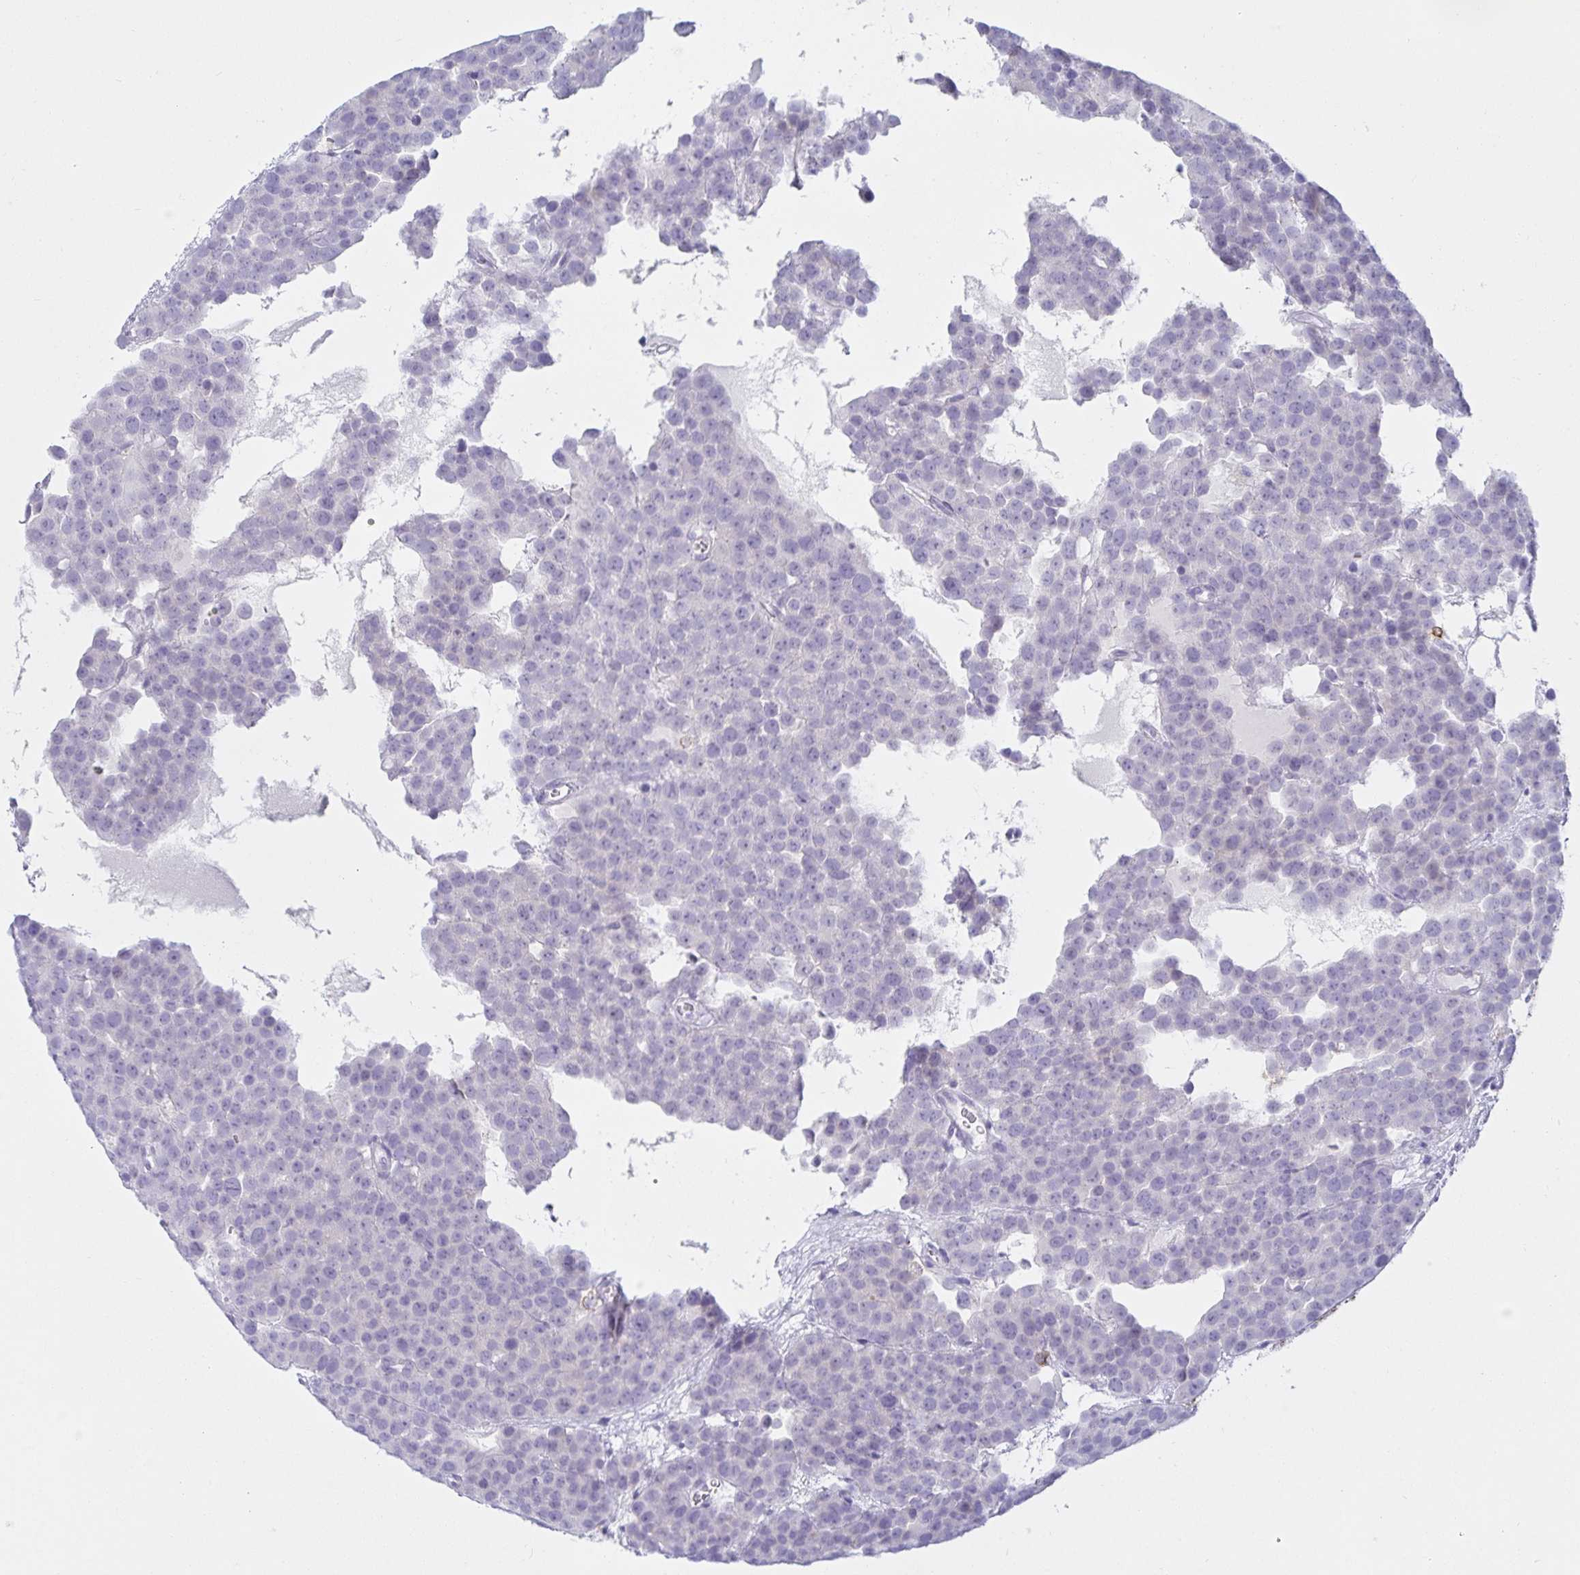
{"staining": {"intensity": "negative", "quantity": "none", "location": "none"}, "tissue": "testis cancer", "cell_type": "Tumor cells", "image_type": "cancer", "snomed": [{"axis": "morphology", "description": "Seminoma, NOS"}, {"axis": "topography", "description": "Testis"}], "caption": "There is no significant positivity in tumor cells of seminoma (testis).", "gene": "MON2", "patient": {"sex": "male", "age": 71}}